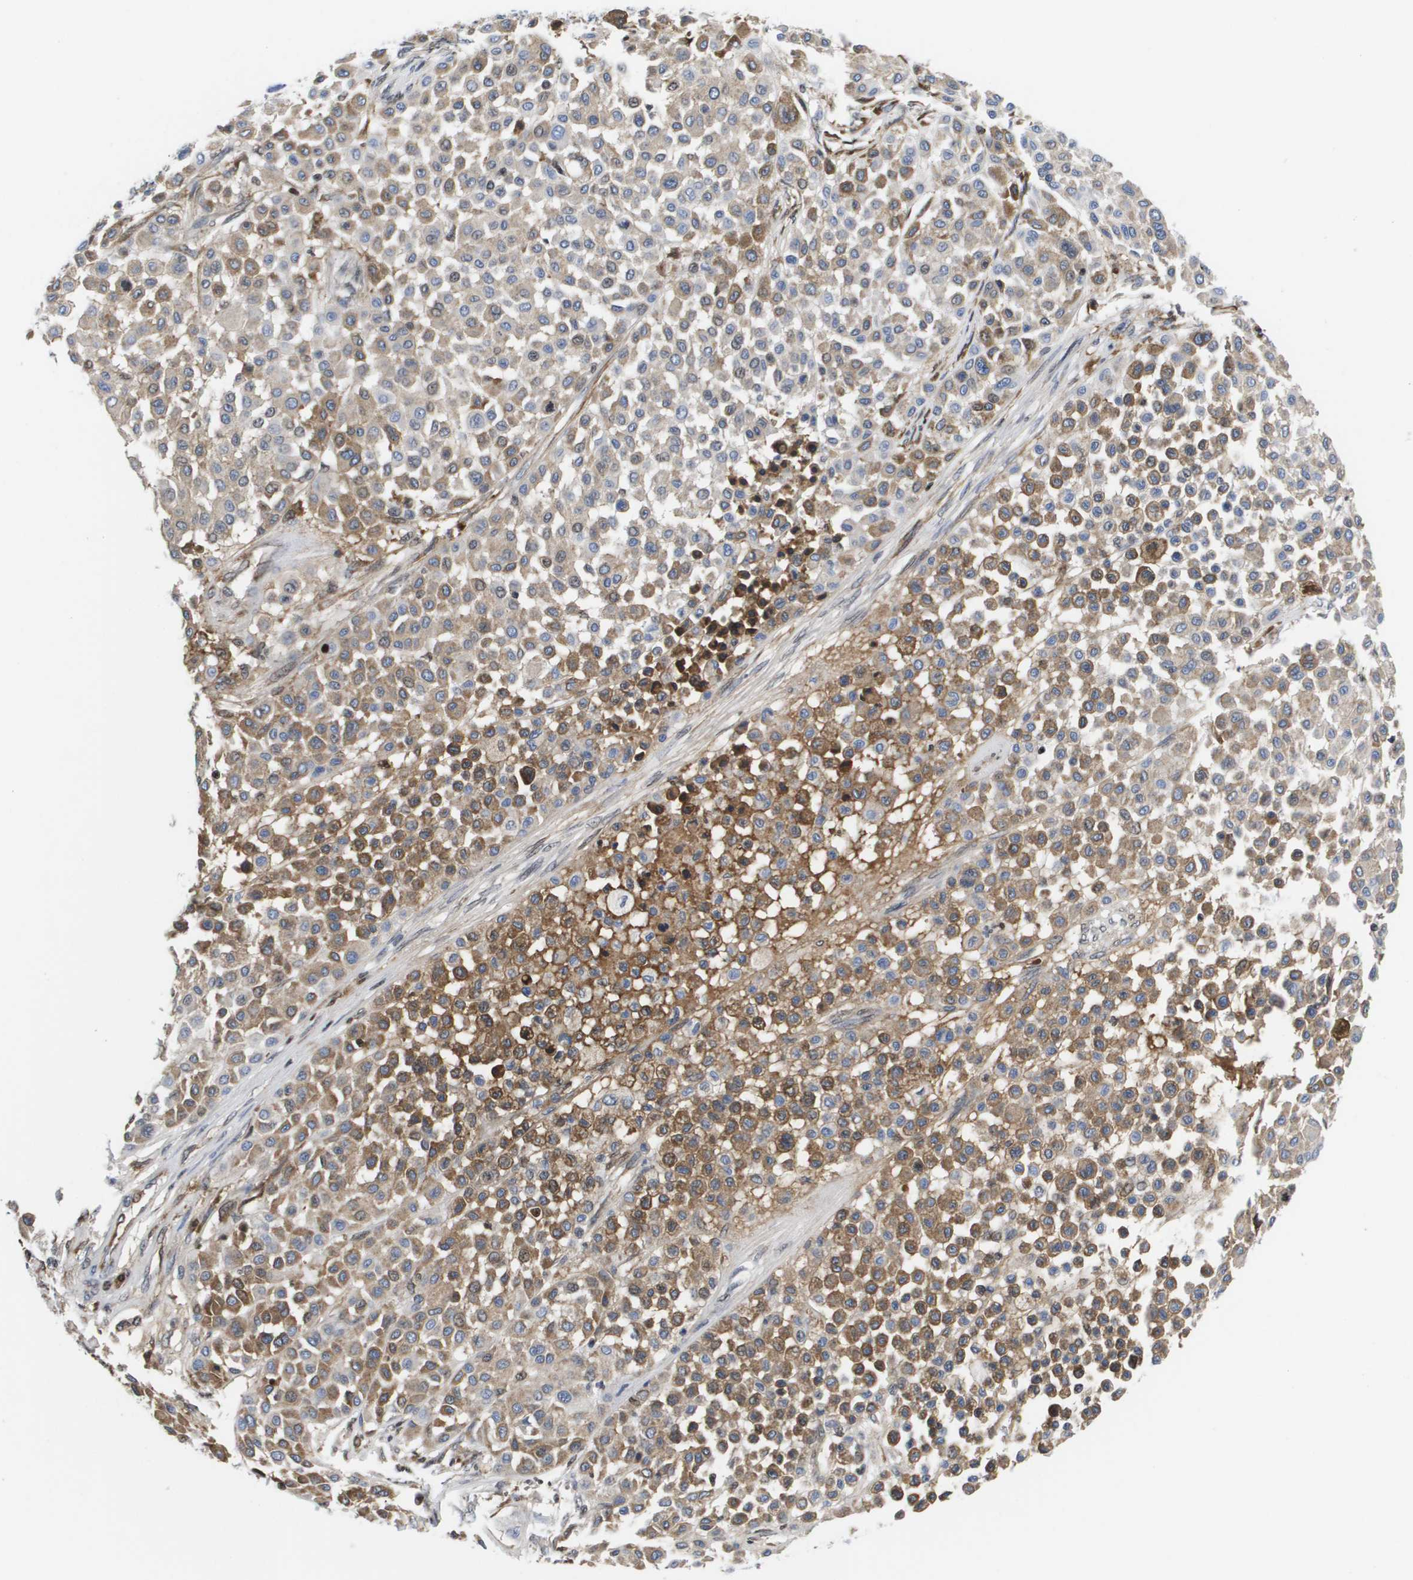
{"staining": {"intensity": "moderate", "quantity": ">75%", "location": "cytoplasmic/membranous"}, "tissue": "melanoma", "cell_type": "Tumor cells", "image_type": "cancer", "snomed": [{"axis": "morphology", "description": "Malignant melanoma, Metastatic site"}, {"axis": "topography", "description": "Soft tissue"}], "caption": "Malignant melanoma (metastatic site) was stained to show a protein in brown. There is medium levels of moderate cytoplasmic/membranous expression in approximately >75% of tumor cells.", "gene": "SERPINC1", "patient": {"sex": "male", "age": 41}}